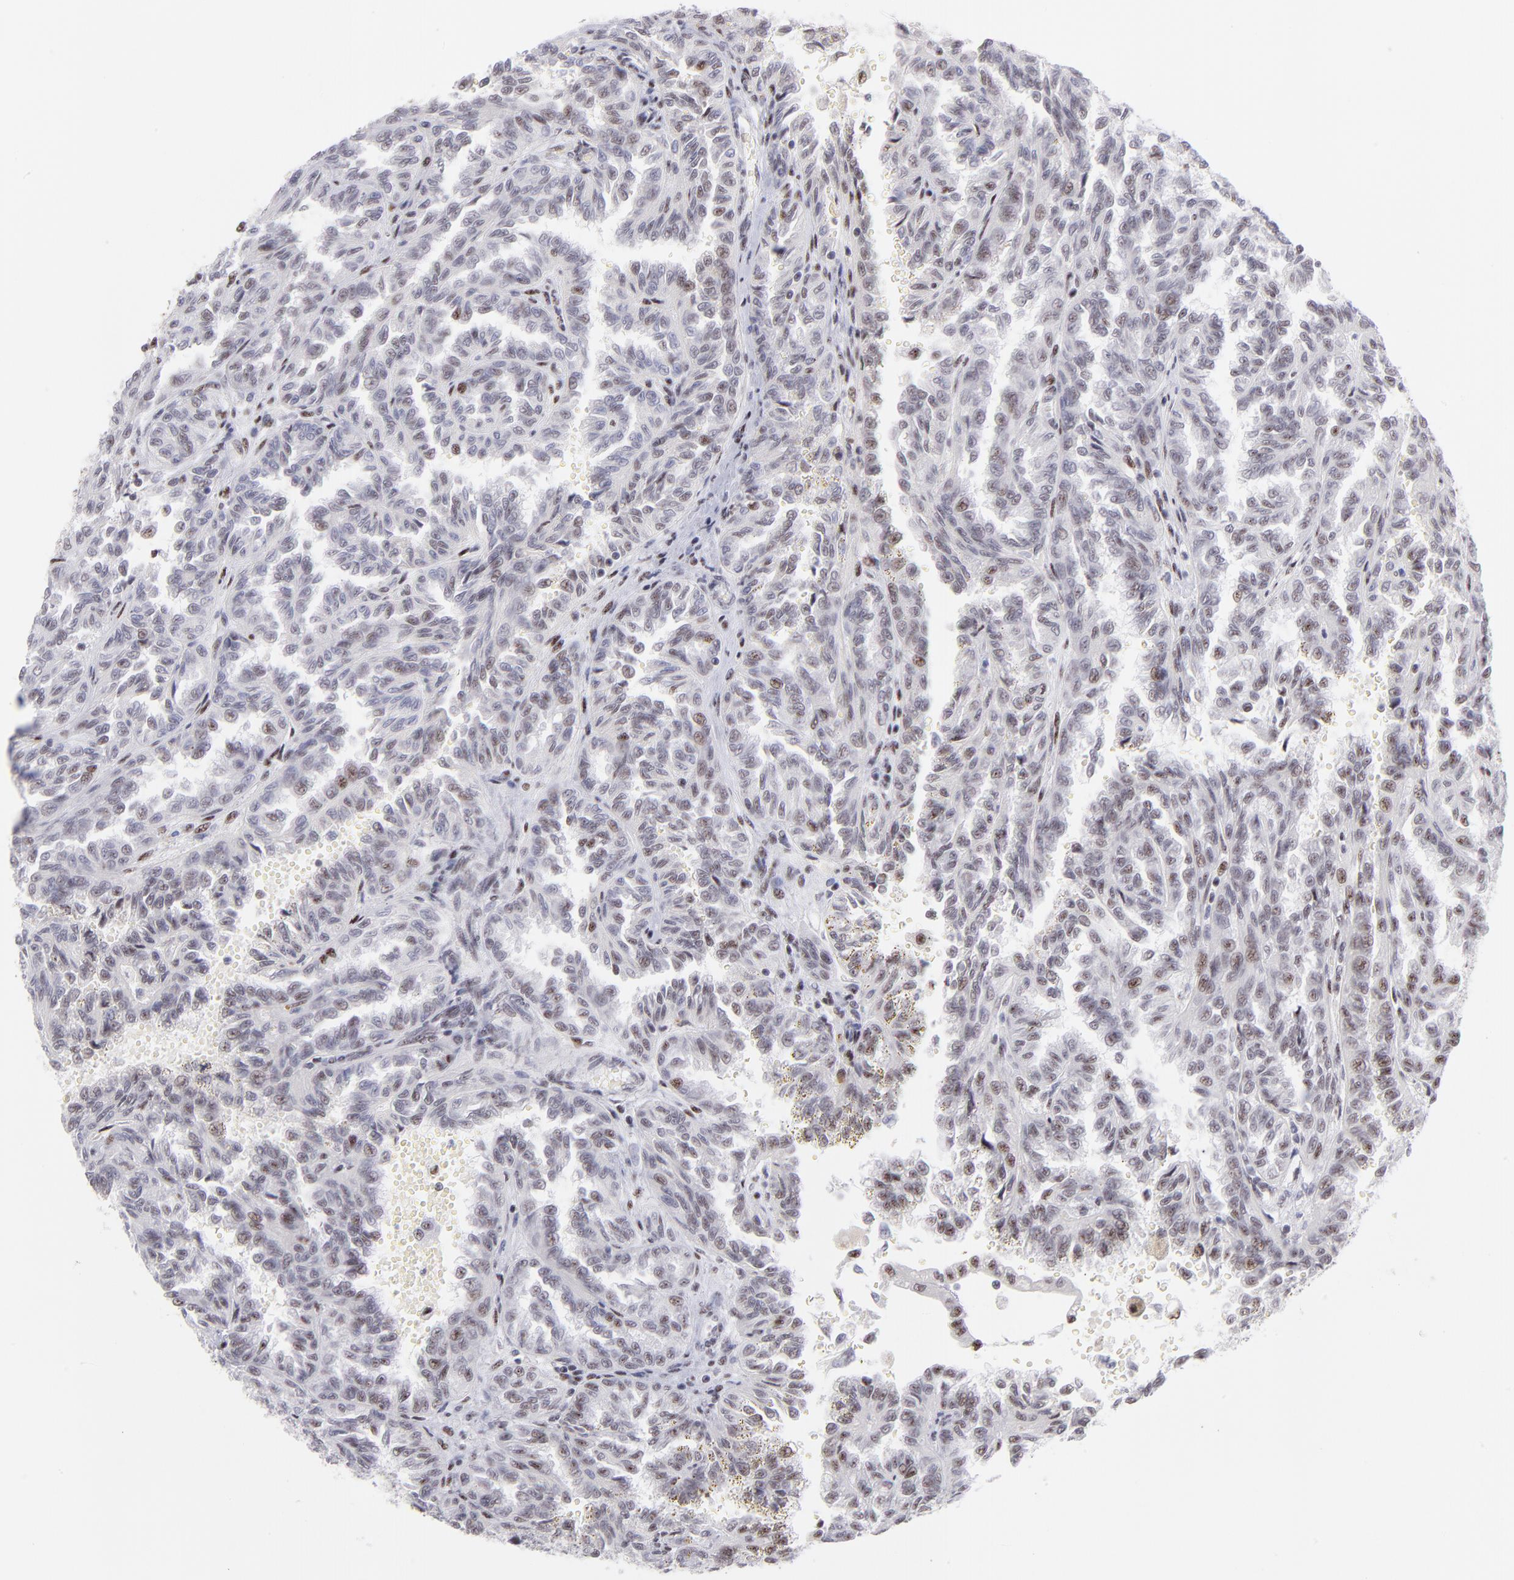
{"staining": {"intensity": "weak", "quantity": "25%-75%", "location": "nuclear"}, "tissue": "renal cancer", "cell_type": "Tumor cells", "image_type": "cancer", "snomed": [{"axis": "morphology", "description": "Inflammation, NOS"}, {"axis": "morphology", "description": "Adenocarcinoma, NOS"}, {"axis": "topography", "description": "Kidney"}], "caption": "Immunohistochemistry (DAB) staining of human renal cancer (adenocarcinoma) reveals weak nuclear protein positivity in about 25%-75% of tumor cells.", "gene": "CDC25C", "patient": {"sex": "male", "age": 68}}